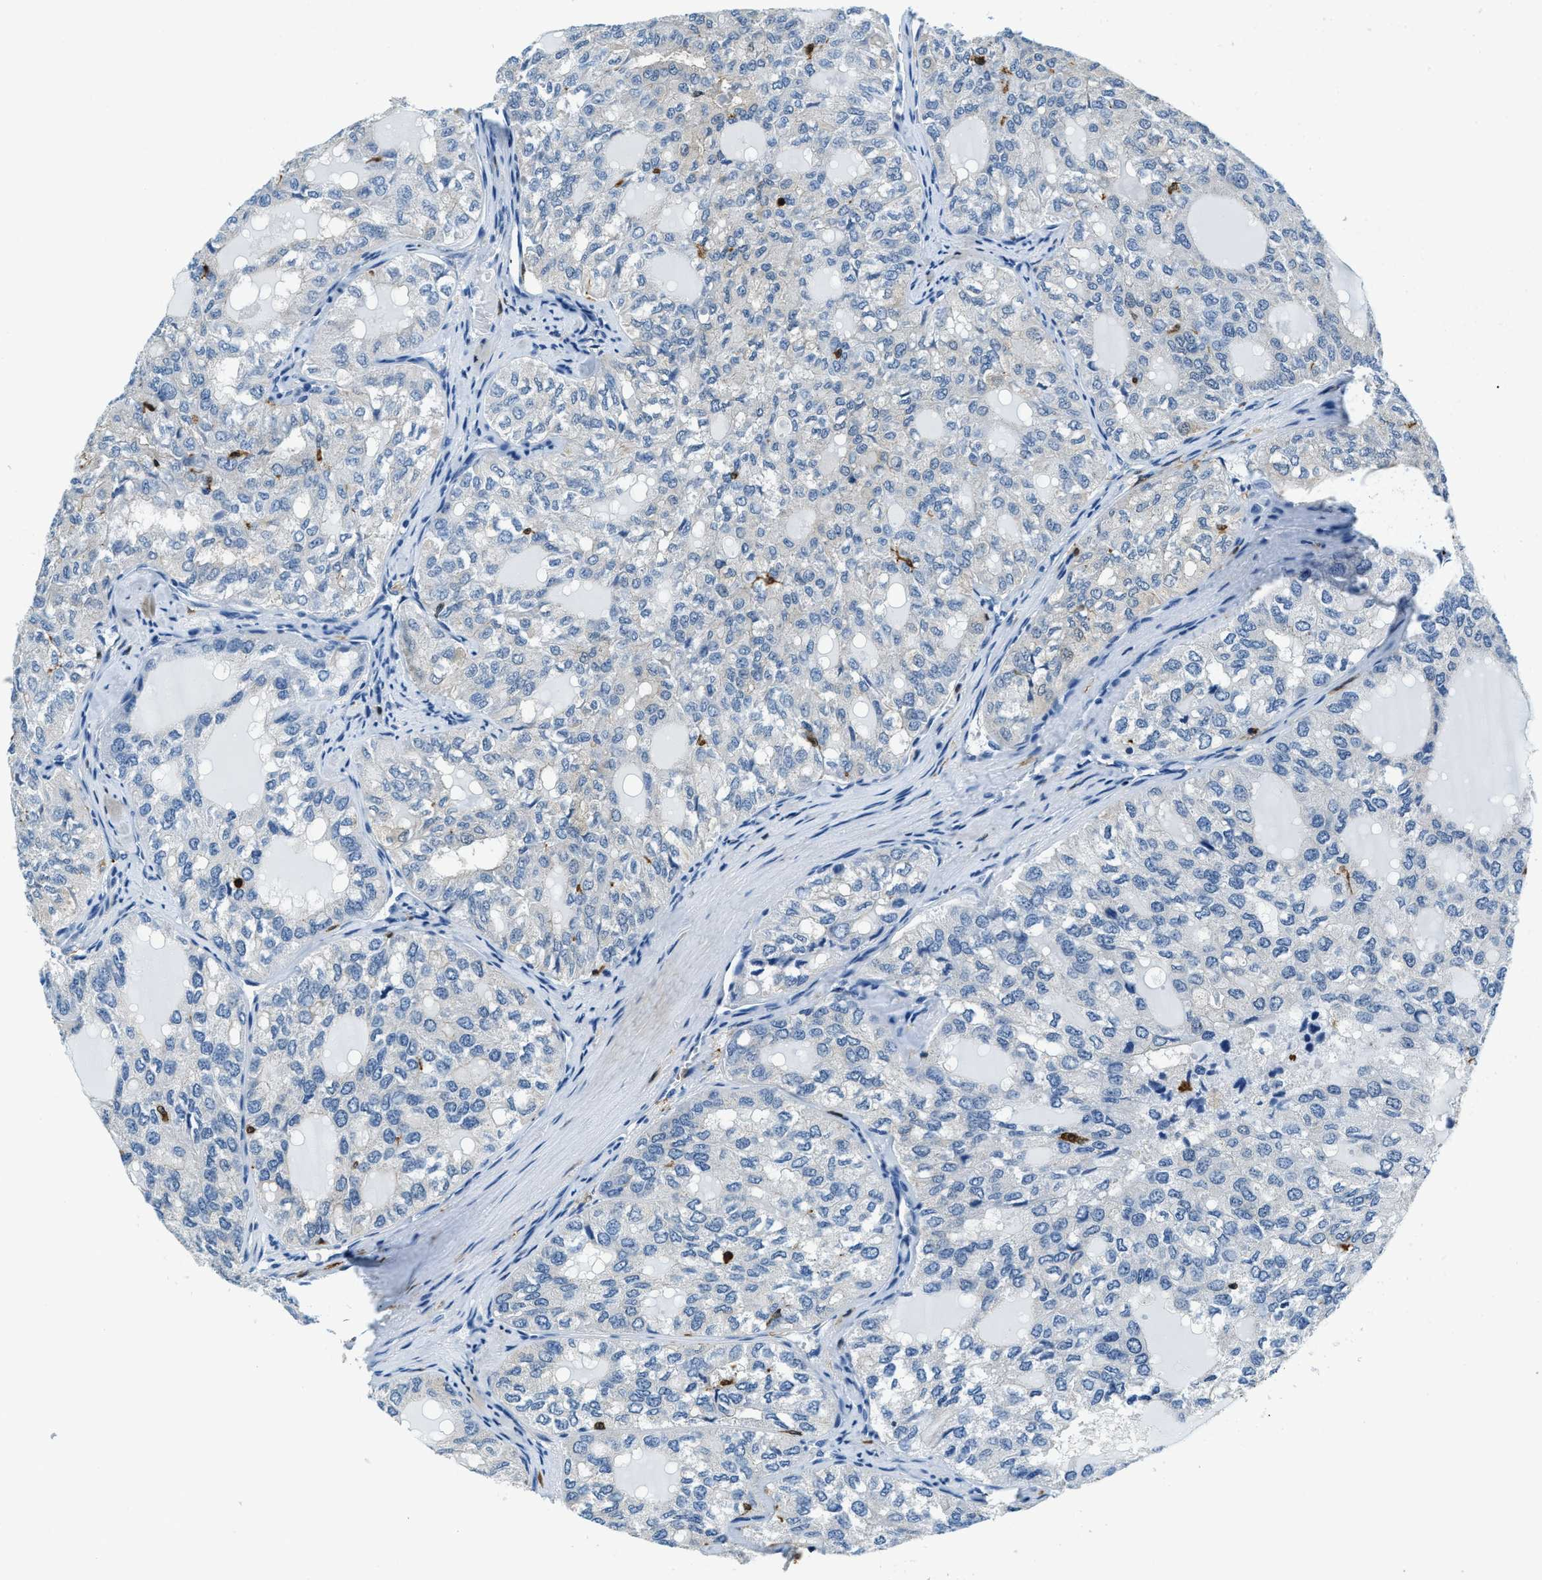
{"staining": {"intensity": "negative", "quantity": "none", "location": "none"}, "tissue": "thyroid cancer", "cell_type": "Tumor cells", "image_type": "cancer", "snomed": [{"axis": "morphology", "description": "Follicular adenoma carcinoma, NOS"}, {"axis": "topography", "description": "Thyroid gland"}], "caption": "A photomicrograph of human follicular adenoma carcinoma (thyroid) is negative for staining in tumor cells.", "gene": "CAPG", "patient": {"sex": "male", "age": 75}}